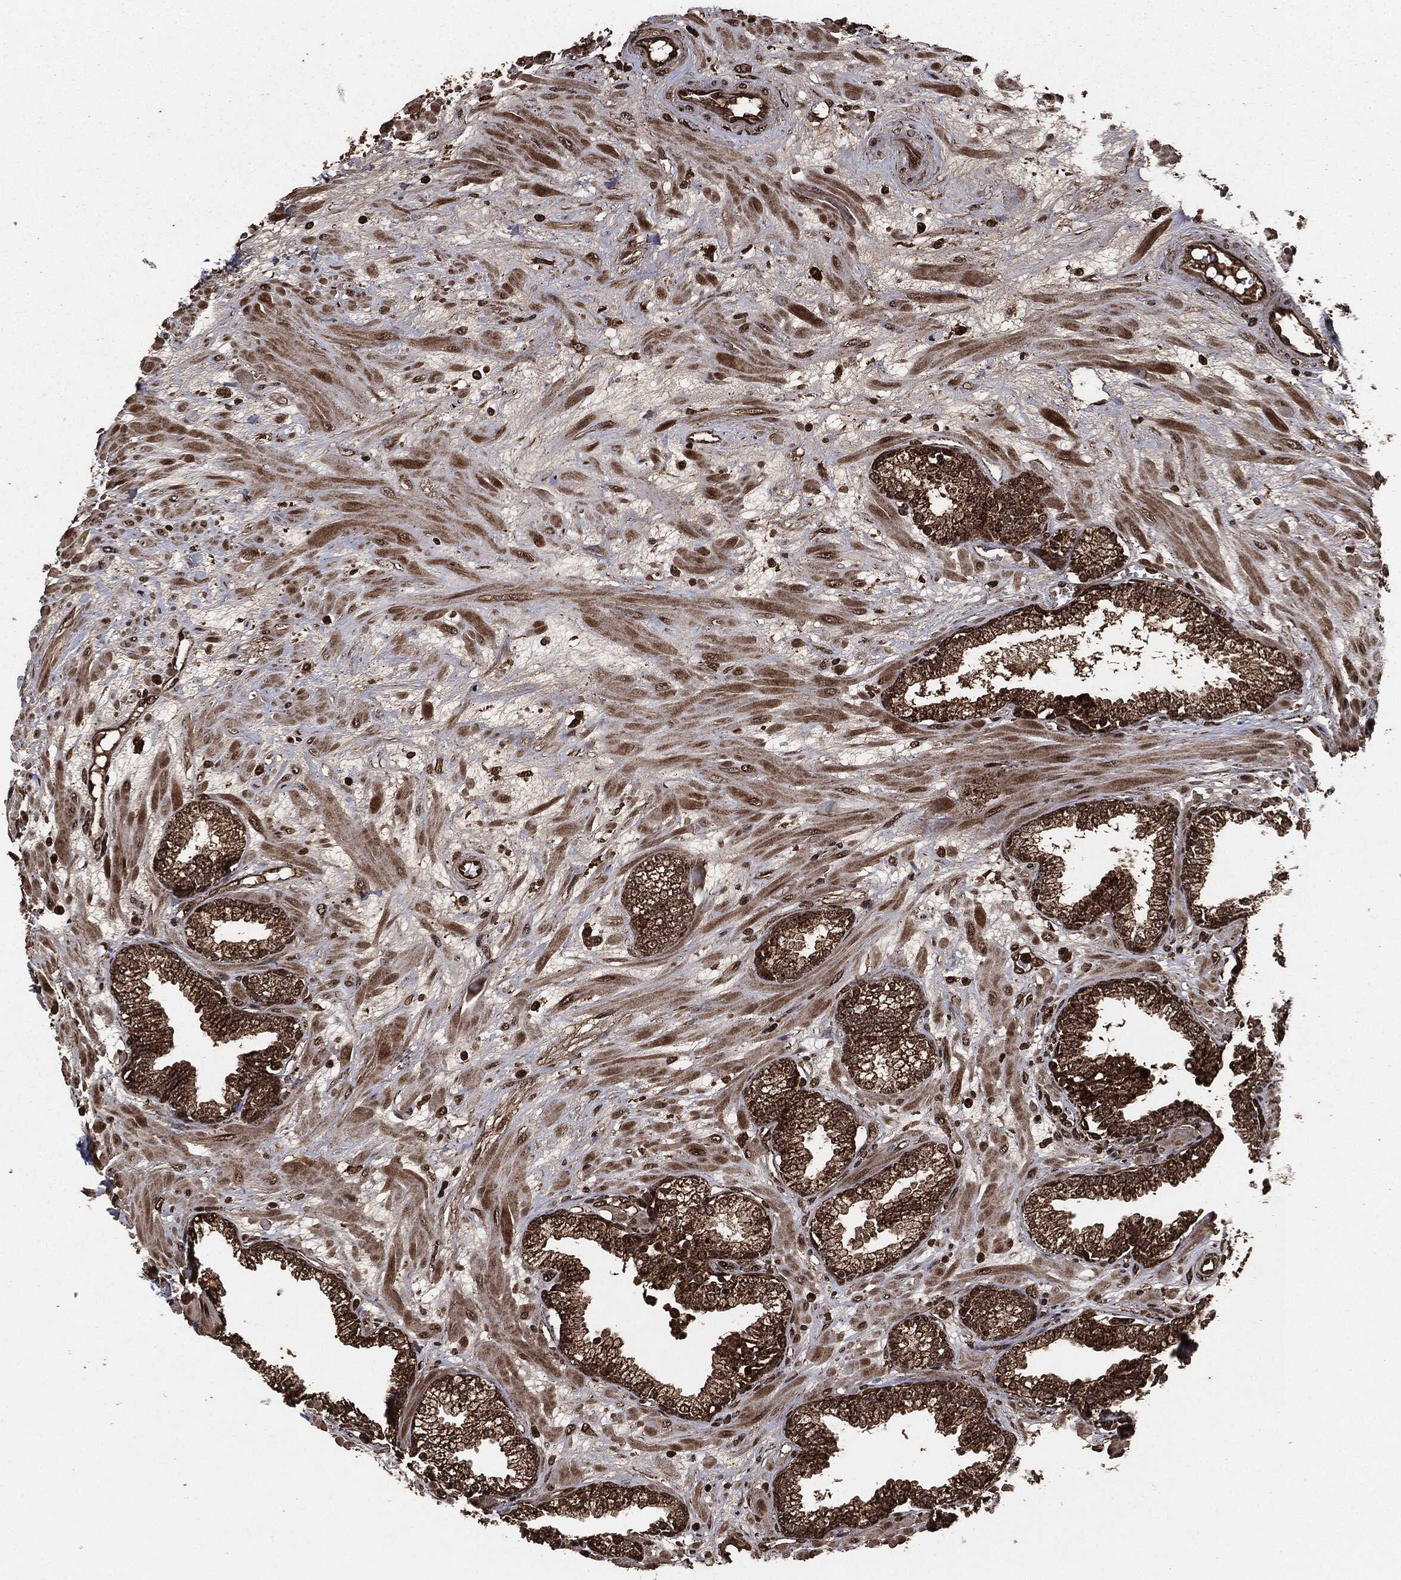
{"staining": {"intensity": "strong", "quantity": "25%-75%", "location": "cytoplasmic/membranous"}, "tissue": "prostate", "cell_type": "Glandular cells", "image_type": "normal", "snomed": [{"axis": "morphology", "description": "Normal tissue, NOS"}, {"axis": "topography", "description": "Prostate"}], "caption": "Protein expression analysis of unremarkable prostate exhibits strong cytoplasmic/membranous positivity in approximately 25%-75% of glandular cells.", "gene": "EGFR", "patient": {"sex": "male", "age": 64}}